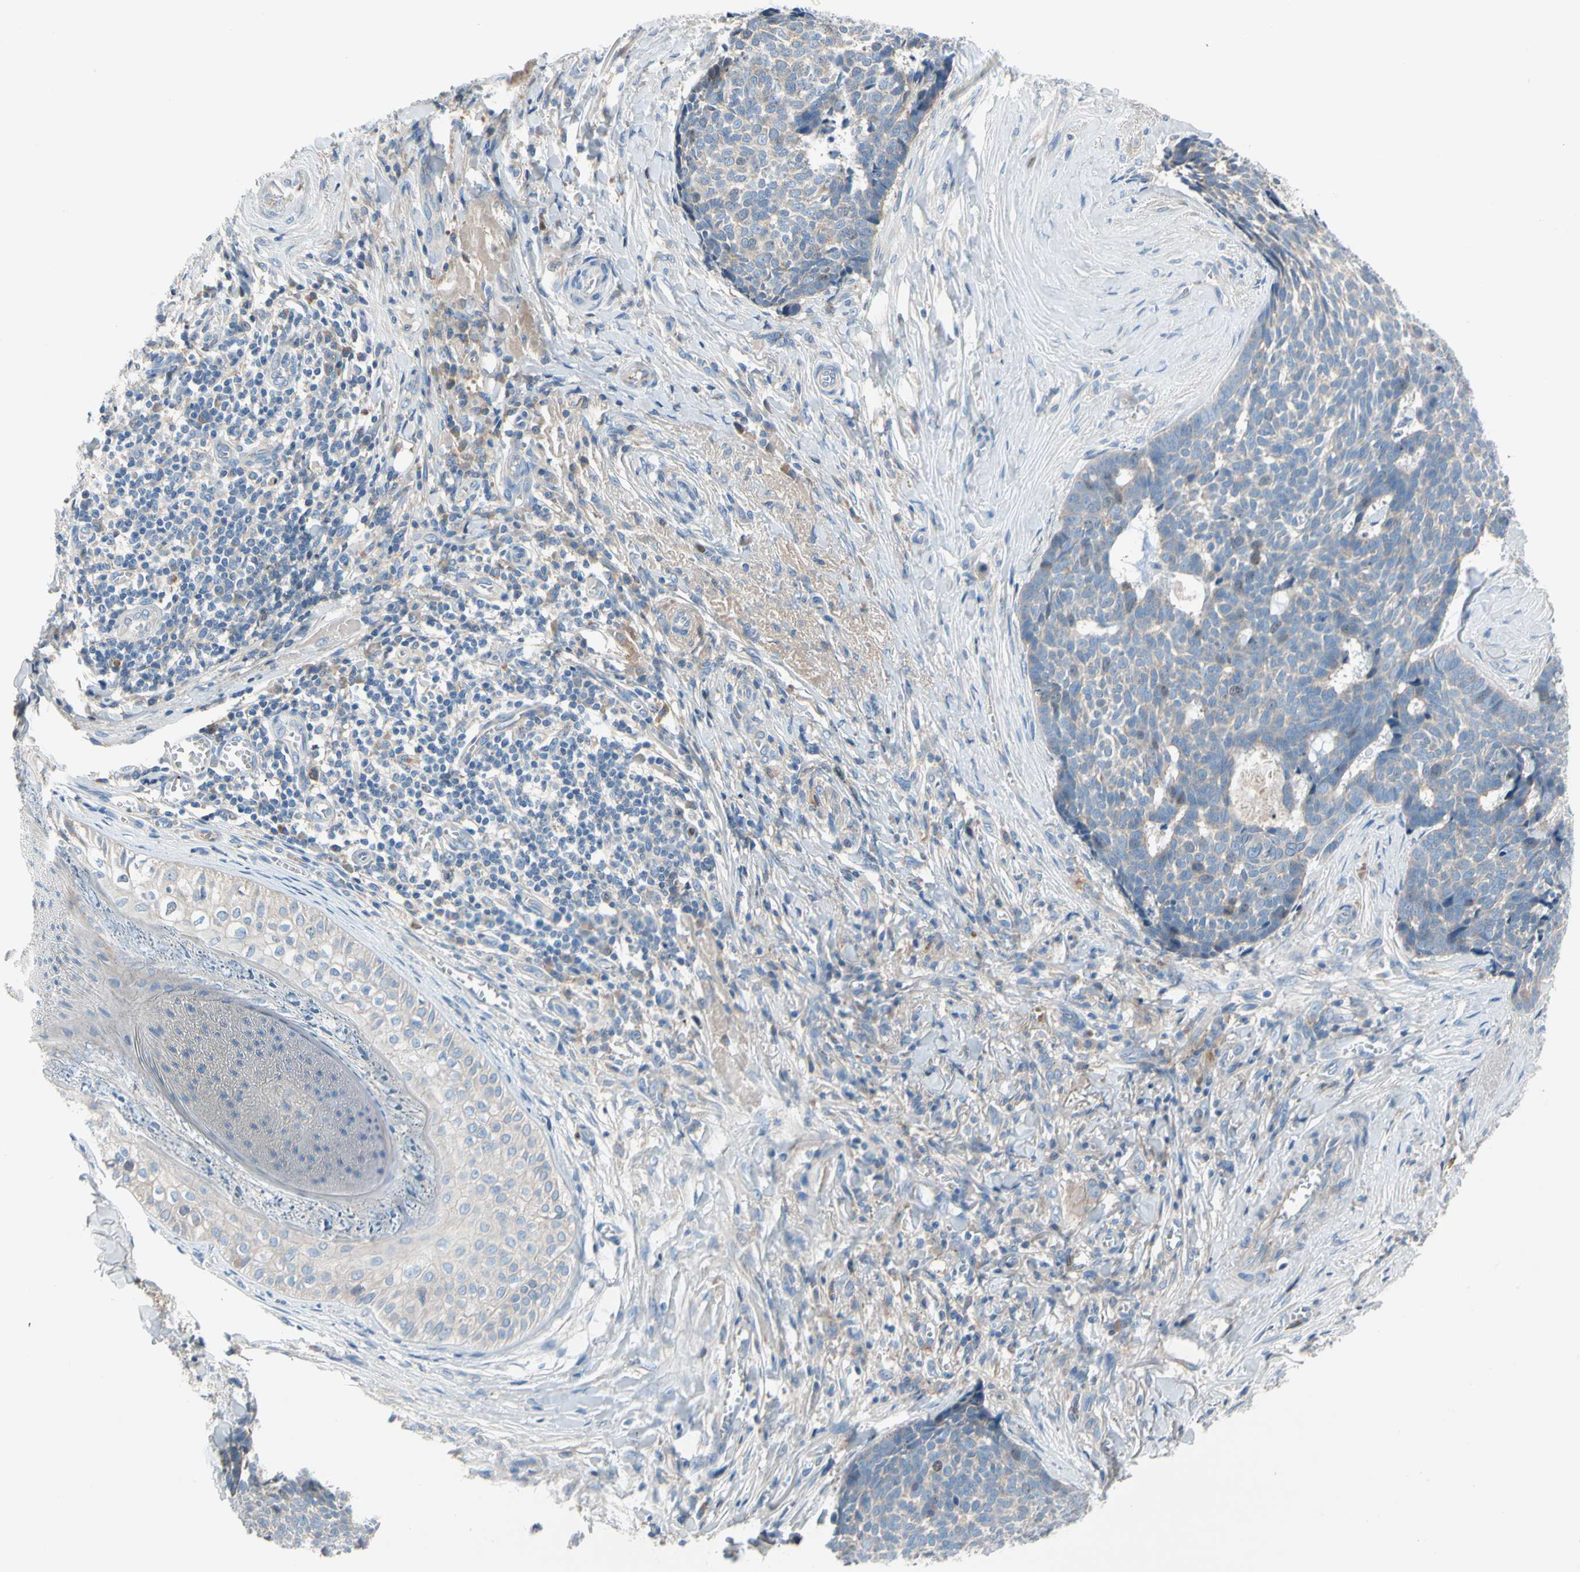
{"staining": {"intensity": "moderate", "quantity": "<25%", "location": "nuclear"}, "tissue": "skin cancer", "cell_type": "Tumor cells", "image_type": "cancer", "snomed": [{"axis": "morphology", "description": "Basal cell carcinoma"}, {"axis": "topography", "description": "Skin"}], "caption": "IHC (DAB) staining of basal cell carcinoma (skin) exhibits moderate nuclear protein staining in about <25% of tumor cells. (IHC, brightfield microscopy, high magnification).", "gene": "HJURP", "patient": {"sex": "male", "age": 84}}